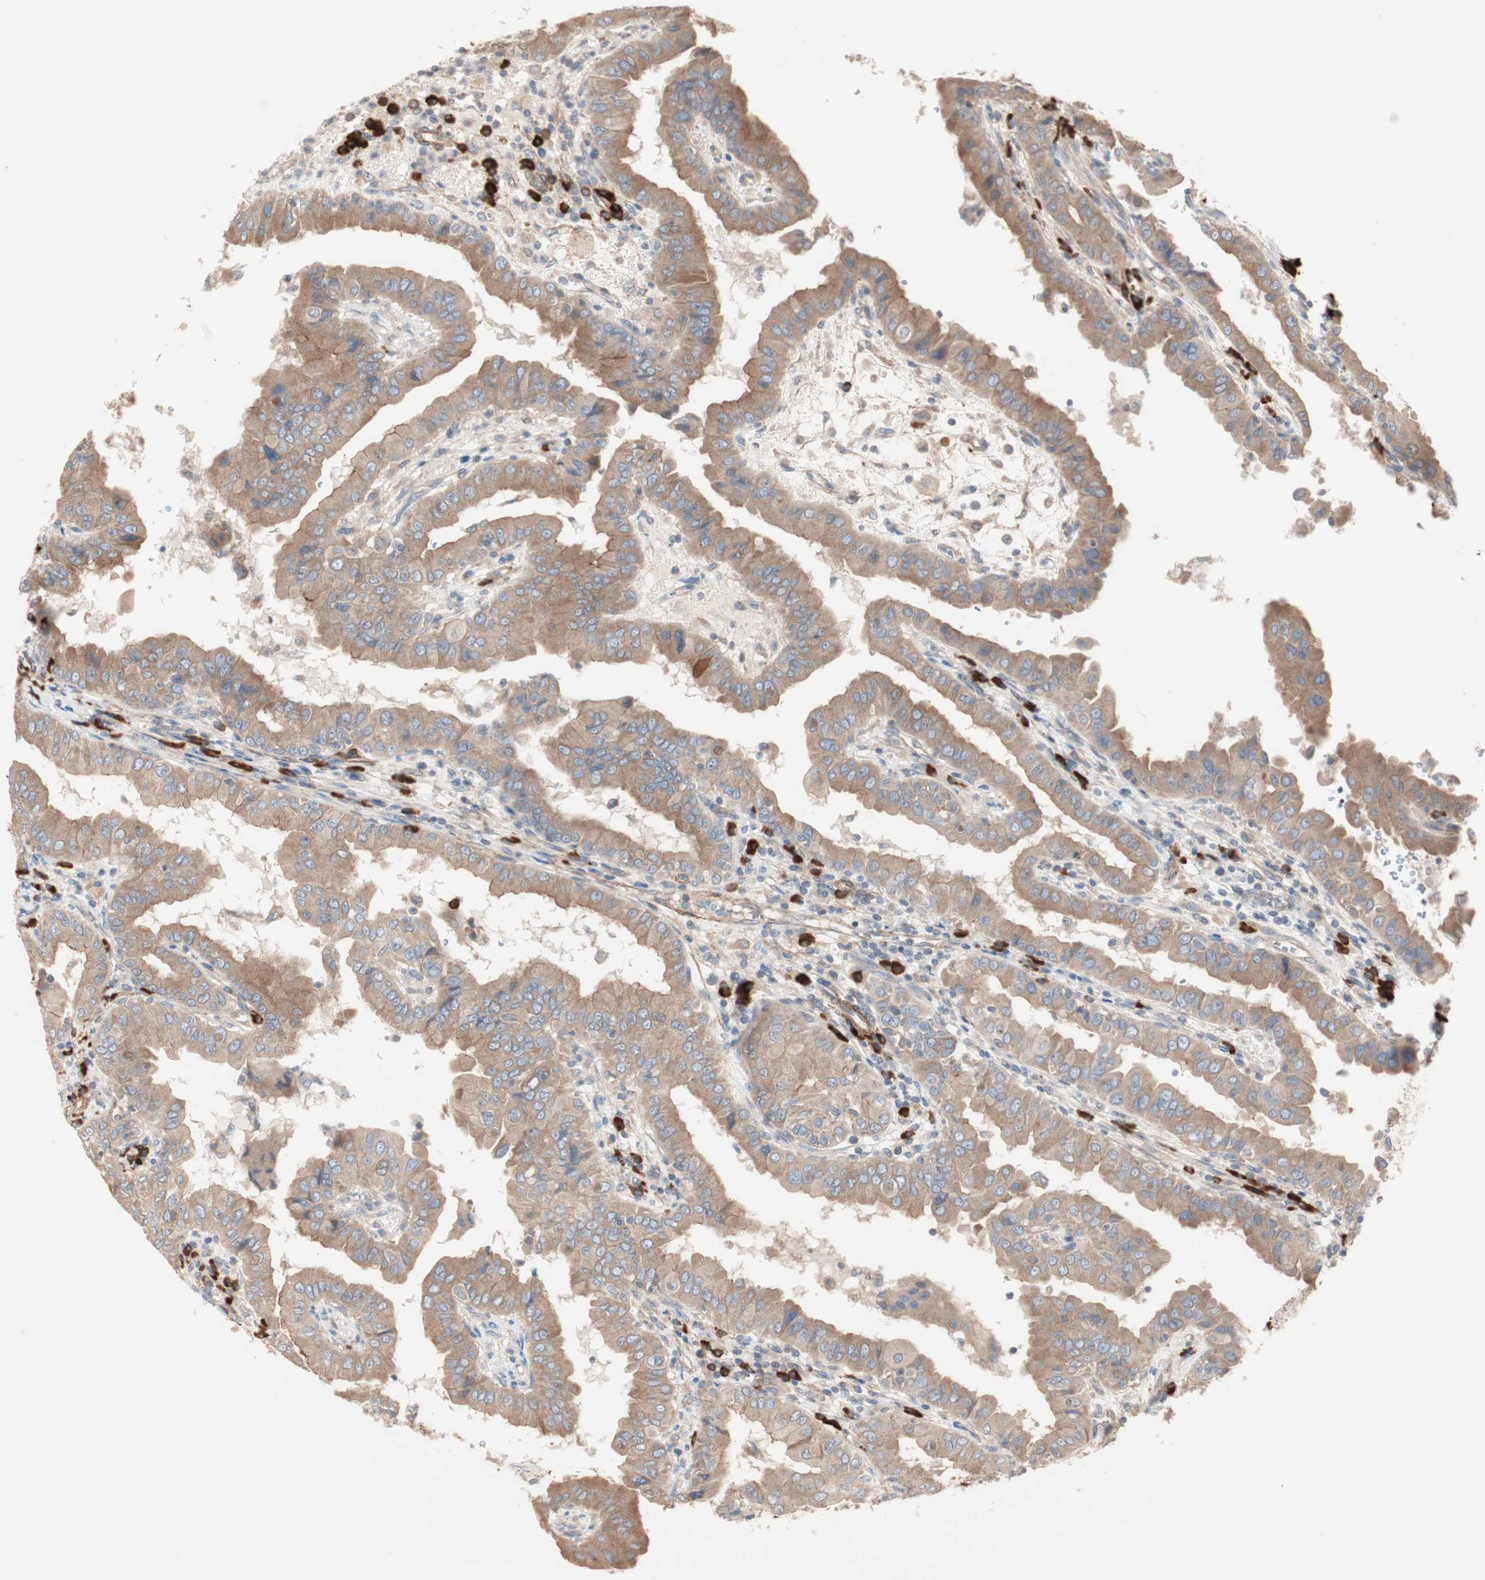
{"staining": {"intensity": "moderate", "quantity": ">75%", "location": "cytoplasmic/membranous"}, "tissue": "thyroid cancer", "cell_type": "Tumor cells", "image_type": "cancer", "snomed": [{"axis": "morphology", "description": "Papillary adenocarcinoma, NOS"}, {"axis": "topography", "description": "Thyroid gland"}], "caption": "Thyroid cancer stained with a protein marker displays moderate staining in tumor cells.", "gene": "ALG5", "patient": {"sex": "male", "age": 33}}